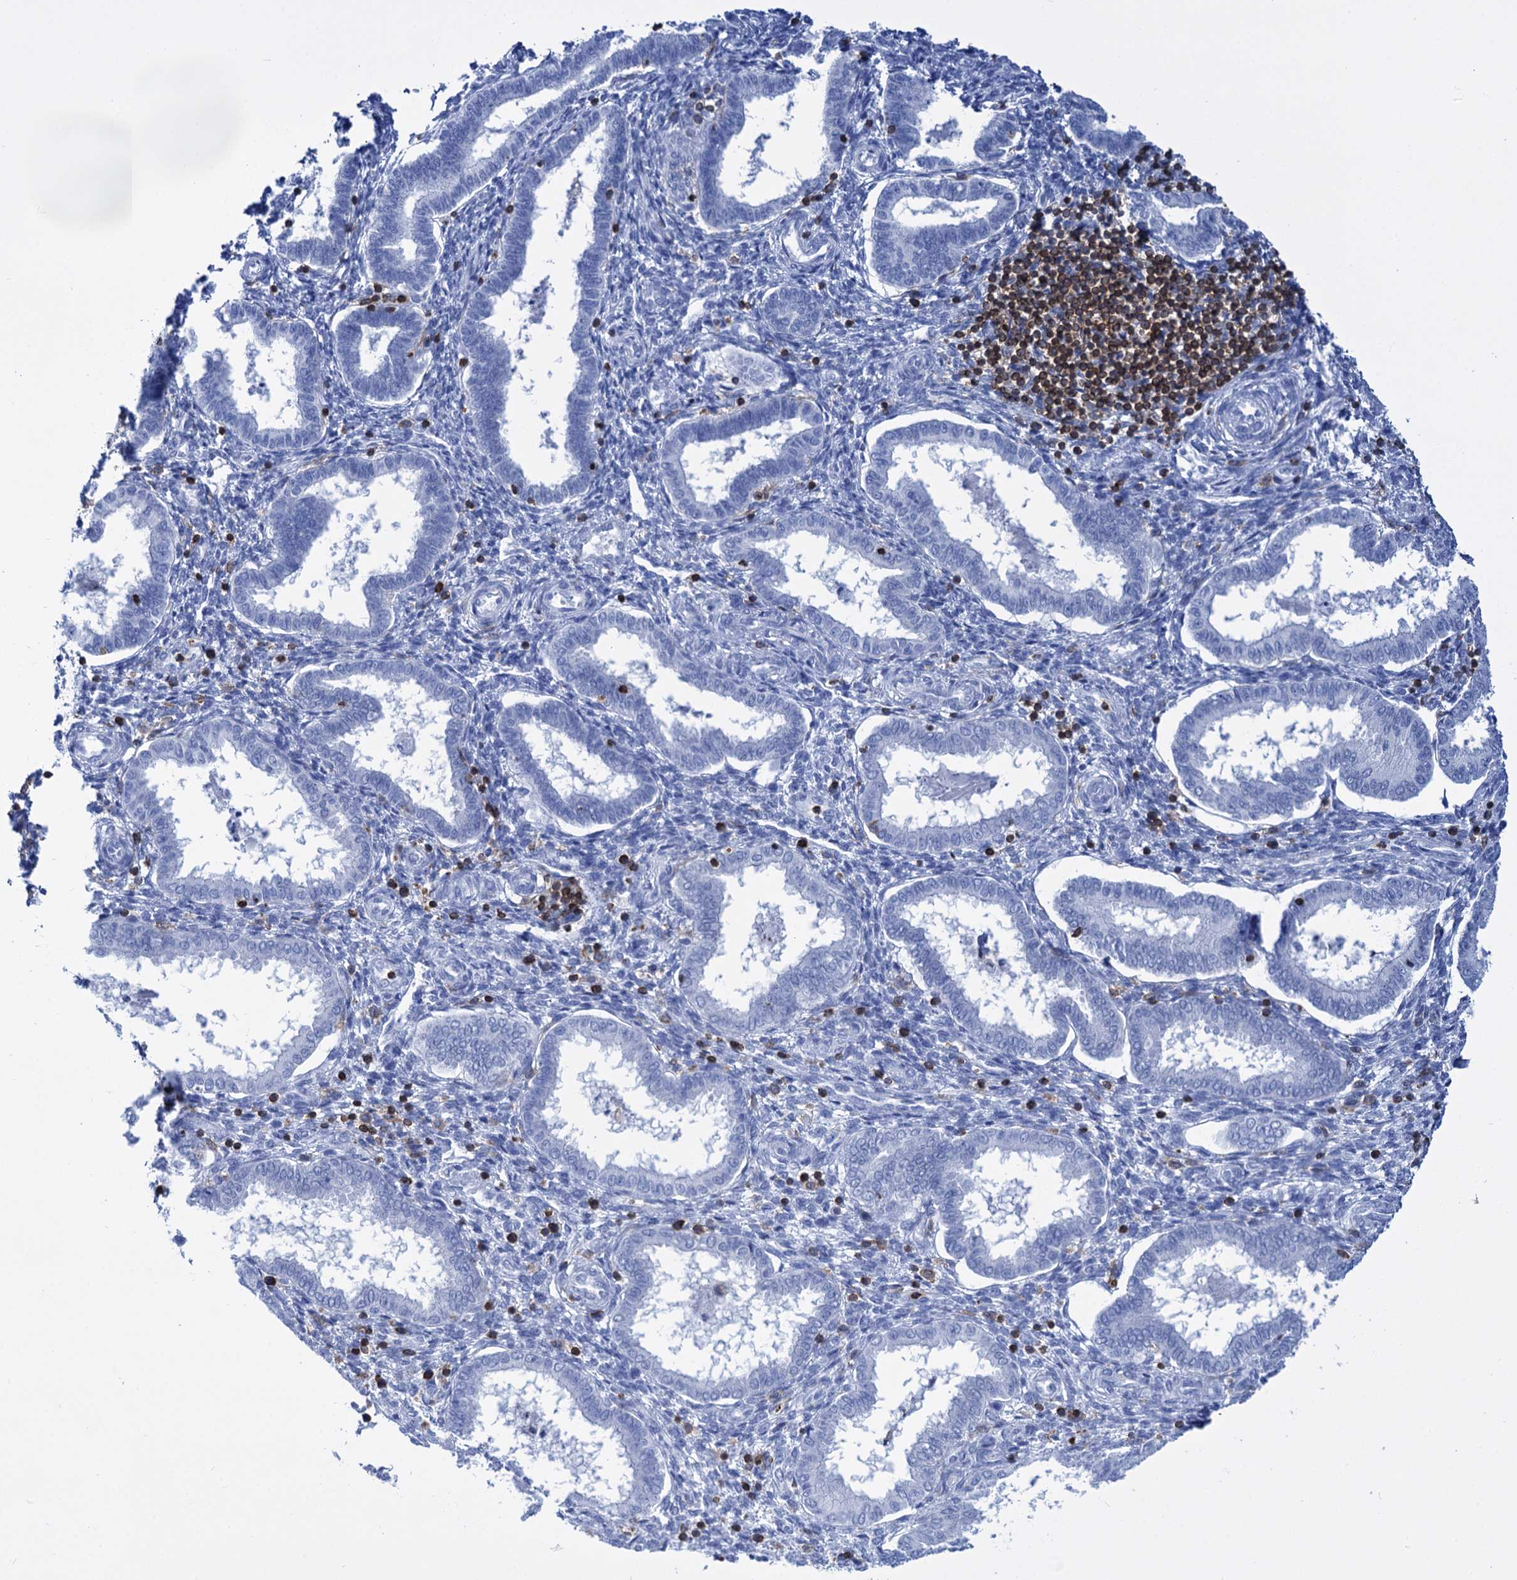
{"staining": {"intensity": "negative", "quantity": "none", "location": "none"}, "tissue": "endometrium", "cell_type": "Cells in endometrial stroma", "image_type": "normal", "snomed": [{"axis": "morphology", "description": "Normal tissue, NOS"}, {"axis": "topography", "description": "Endometrium"}], "caption": "A micrograph of endometrium stained for a protein reveals no brown staining in cells in endometrial stroma. (DAB (3,3'-diaminobenzidine) IHC, high magnification).", "gene": "DEF6", "patient": {"sex": "female", "age": 24}}